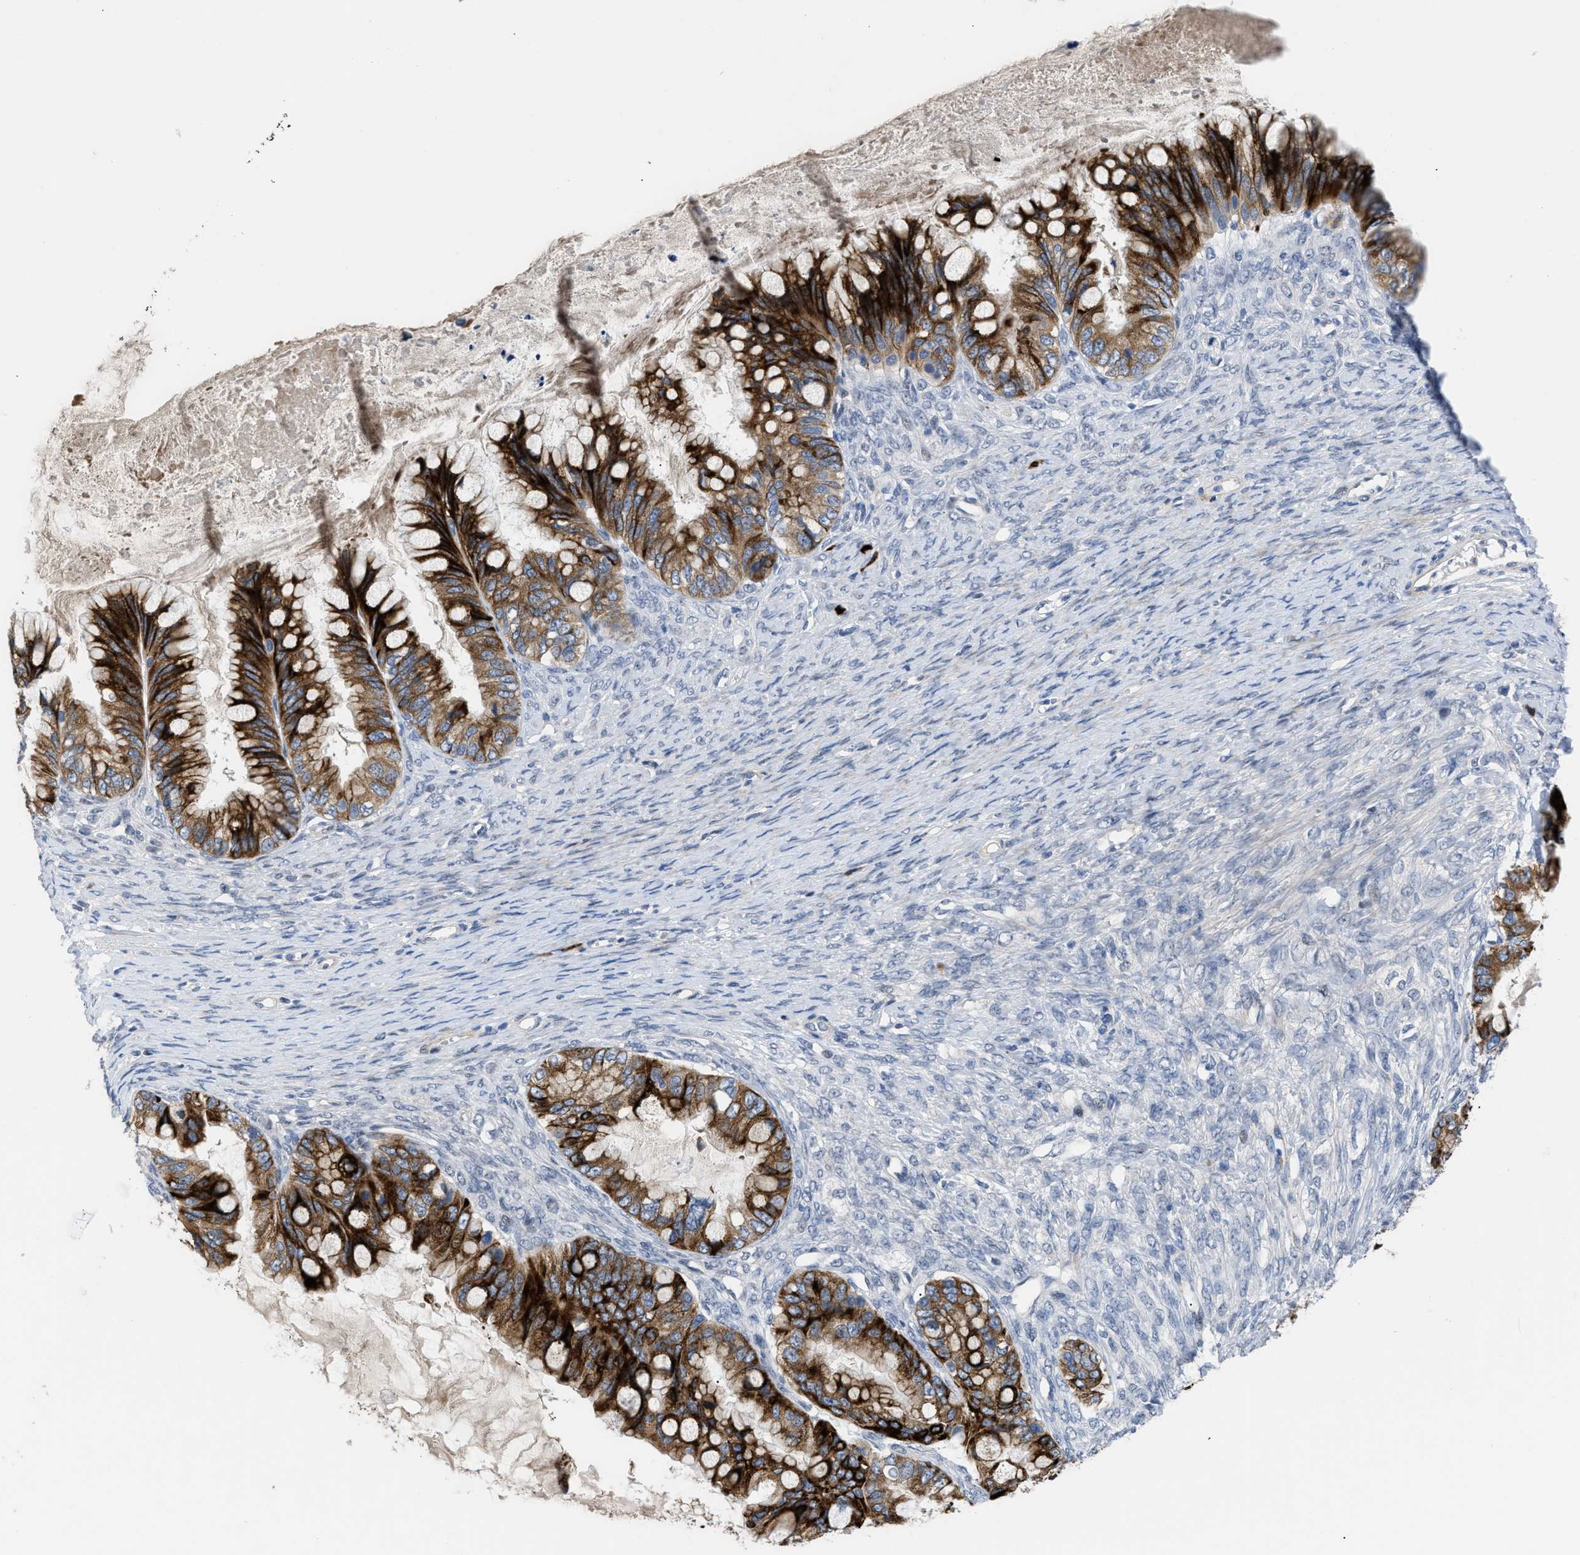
{"staining": {"intensity": "strong", "quantity": ">75%", "location": "cytoplasmic/membranous"}, "tissue": "ovarian cancer", "cell_type": "Tumor cells", "image_type": "cancer", "snomed": [{"axis": "morphology", "description": "Cystadenocarcinoma, mucinous, NOS"}, {"axis": "topography", "description": "Ovary"}], "caption": "Immunohistochemical staining of human mucinous cystadenocarcinoma (ovarian) demonstrates strong cytoplasmic/membranous protein positivity in approximately >75% of tumor cells. (DAB IHC, brown staining for protein, blue staining for nuclei).", "gene": "OR9K2", "patient": {"sex": "female", "age": 80}}